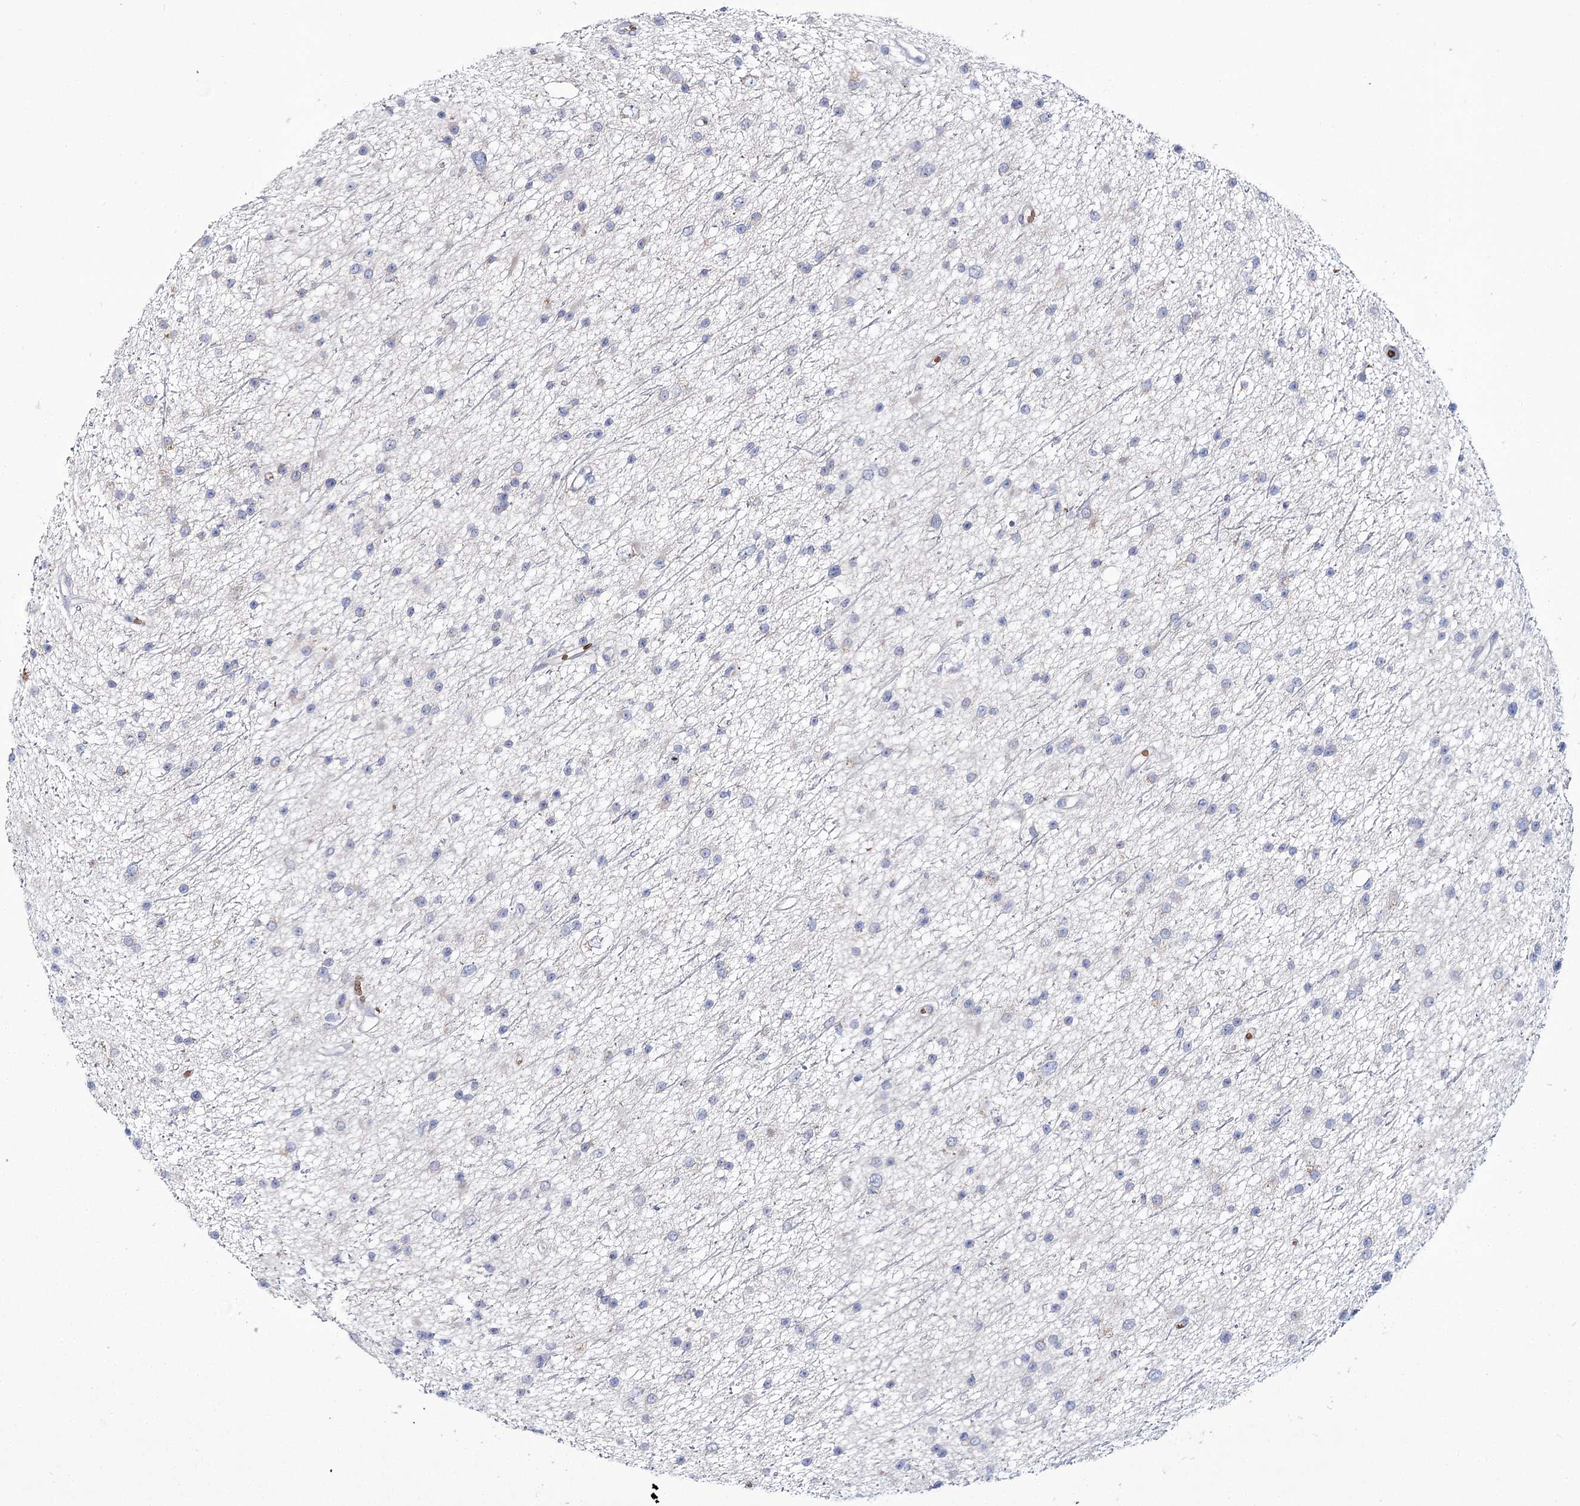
{"staining": {"intensity": "negative", "quantity": "none", "location": "none"}, "tissue": "glioma", "cell_type": "Tumor cells", "image_type": "cancer", "snomed": [{"axis": "morphology", "description": "Glioma, malignant, Low grade"}, {"axis": "topography", "description": "Cerebral cortex"}], "caption": "DAB (3,3'-diaminobenzidine) immunohistochemical staining of malignant low-grade glioma reveals no significant expression in tumor cells.", "gene": "GBF1", "patient": {"sex": "female", "age": 39}}